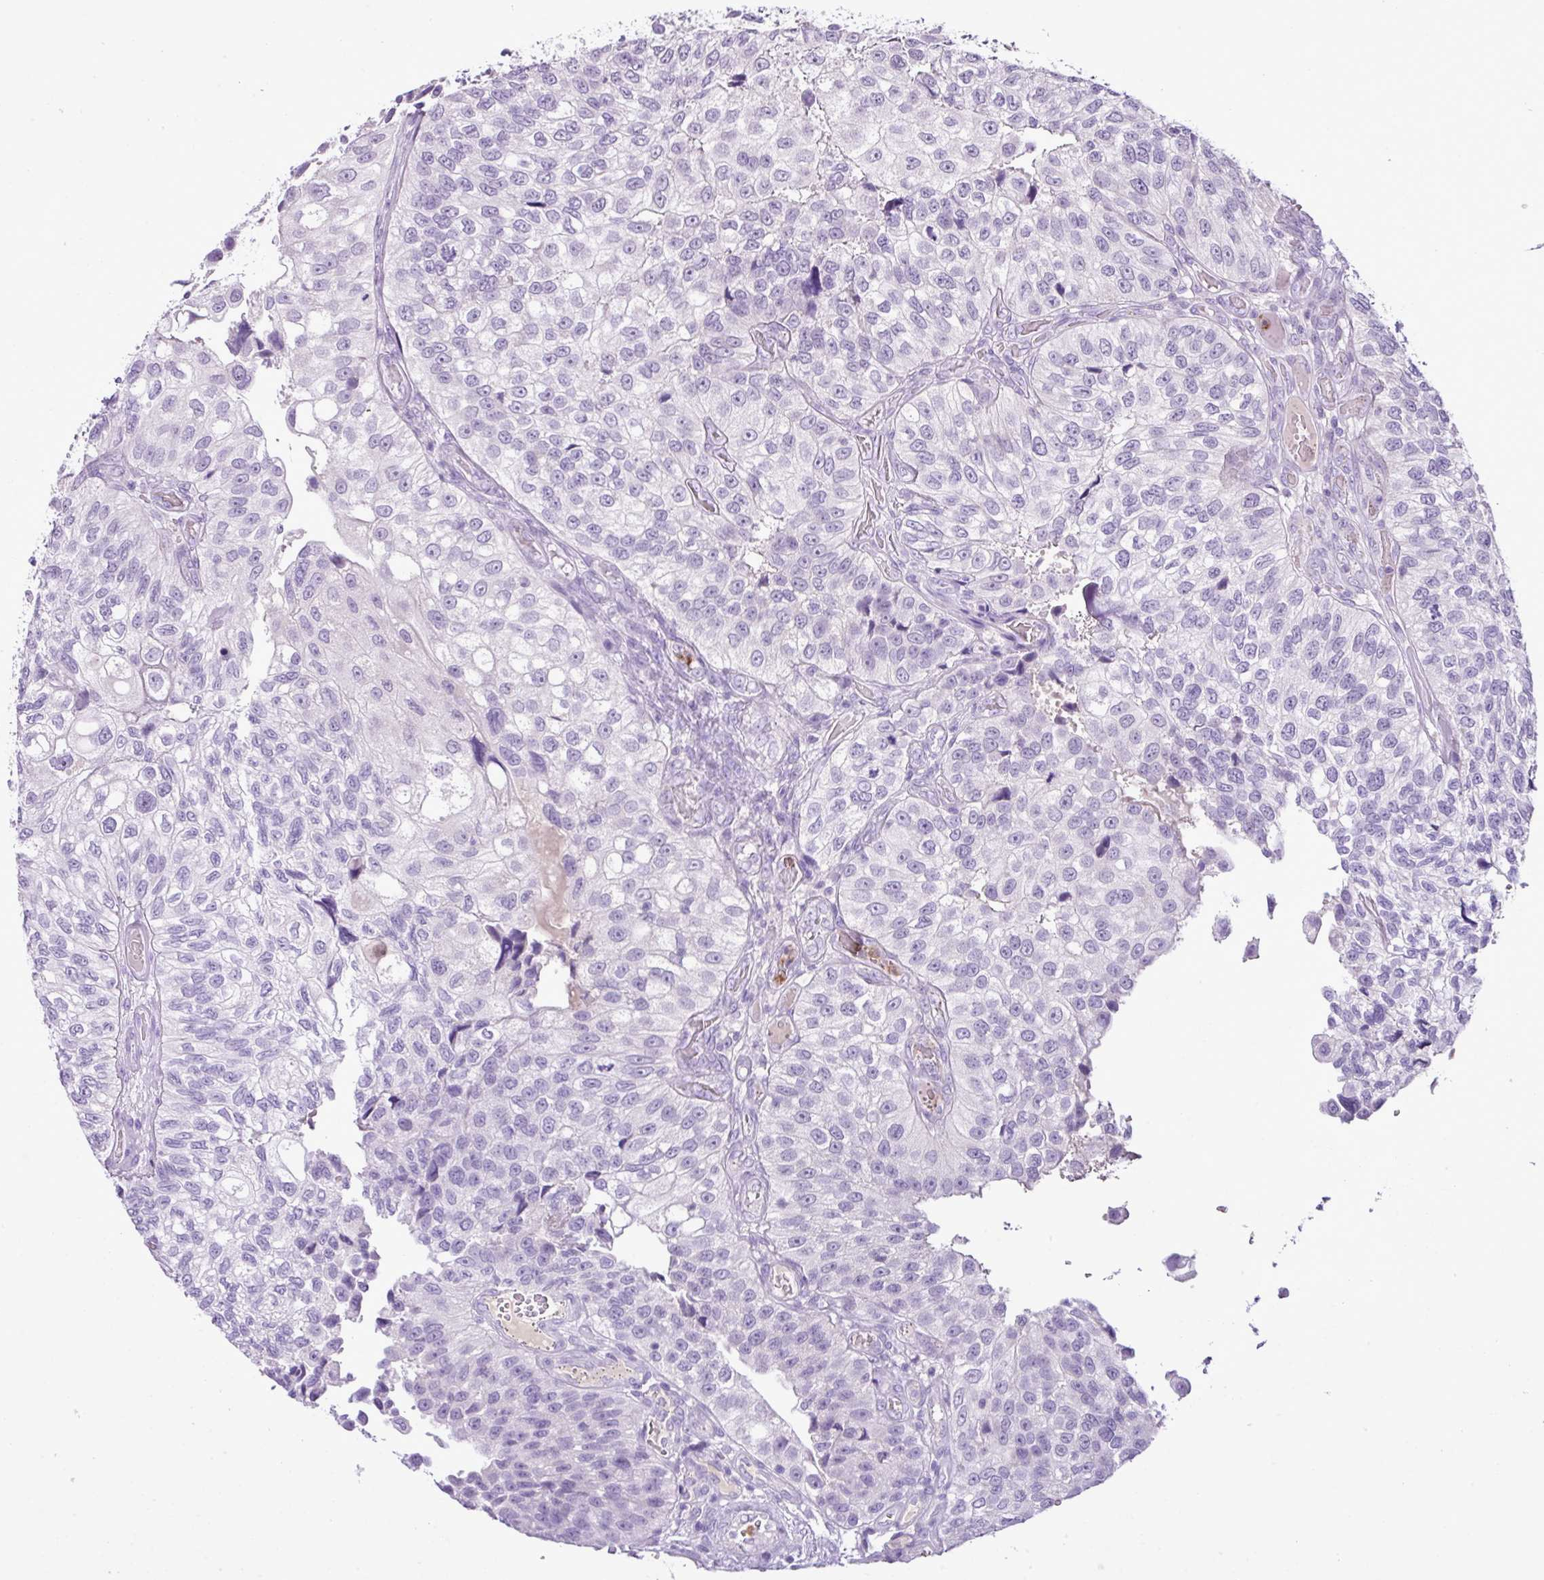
{"staining": {"intensity": "negative", "quantity": "none", "location": "none"}, "tissue": "urothelial cancer", "cell_type": "Tumor cells", "image_type": "cancer", "snomed": [{"axis": "morphology", "description": "Urothelial carcinoma, NOS"}, {"axis": "topography", "description": "Urinary bladder"}], "caption": "Immunohistochemical staining of urothelial cancer shows no significant positivity in tumor cells.", "gene": "HTR3E", "patient": {"sex": "male", "age": 87}}